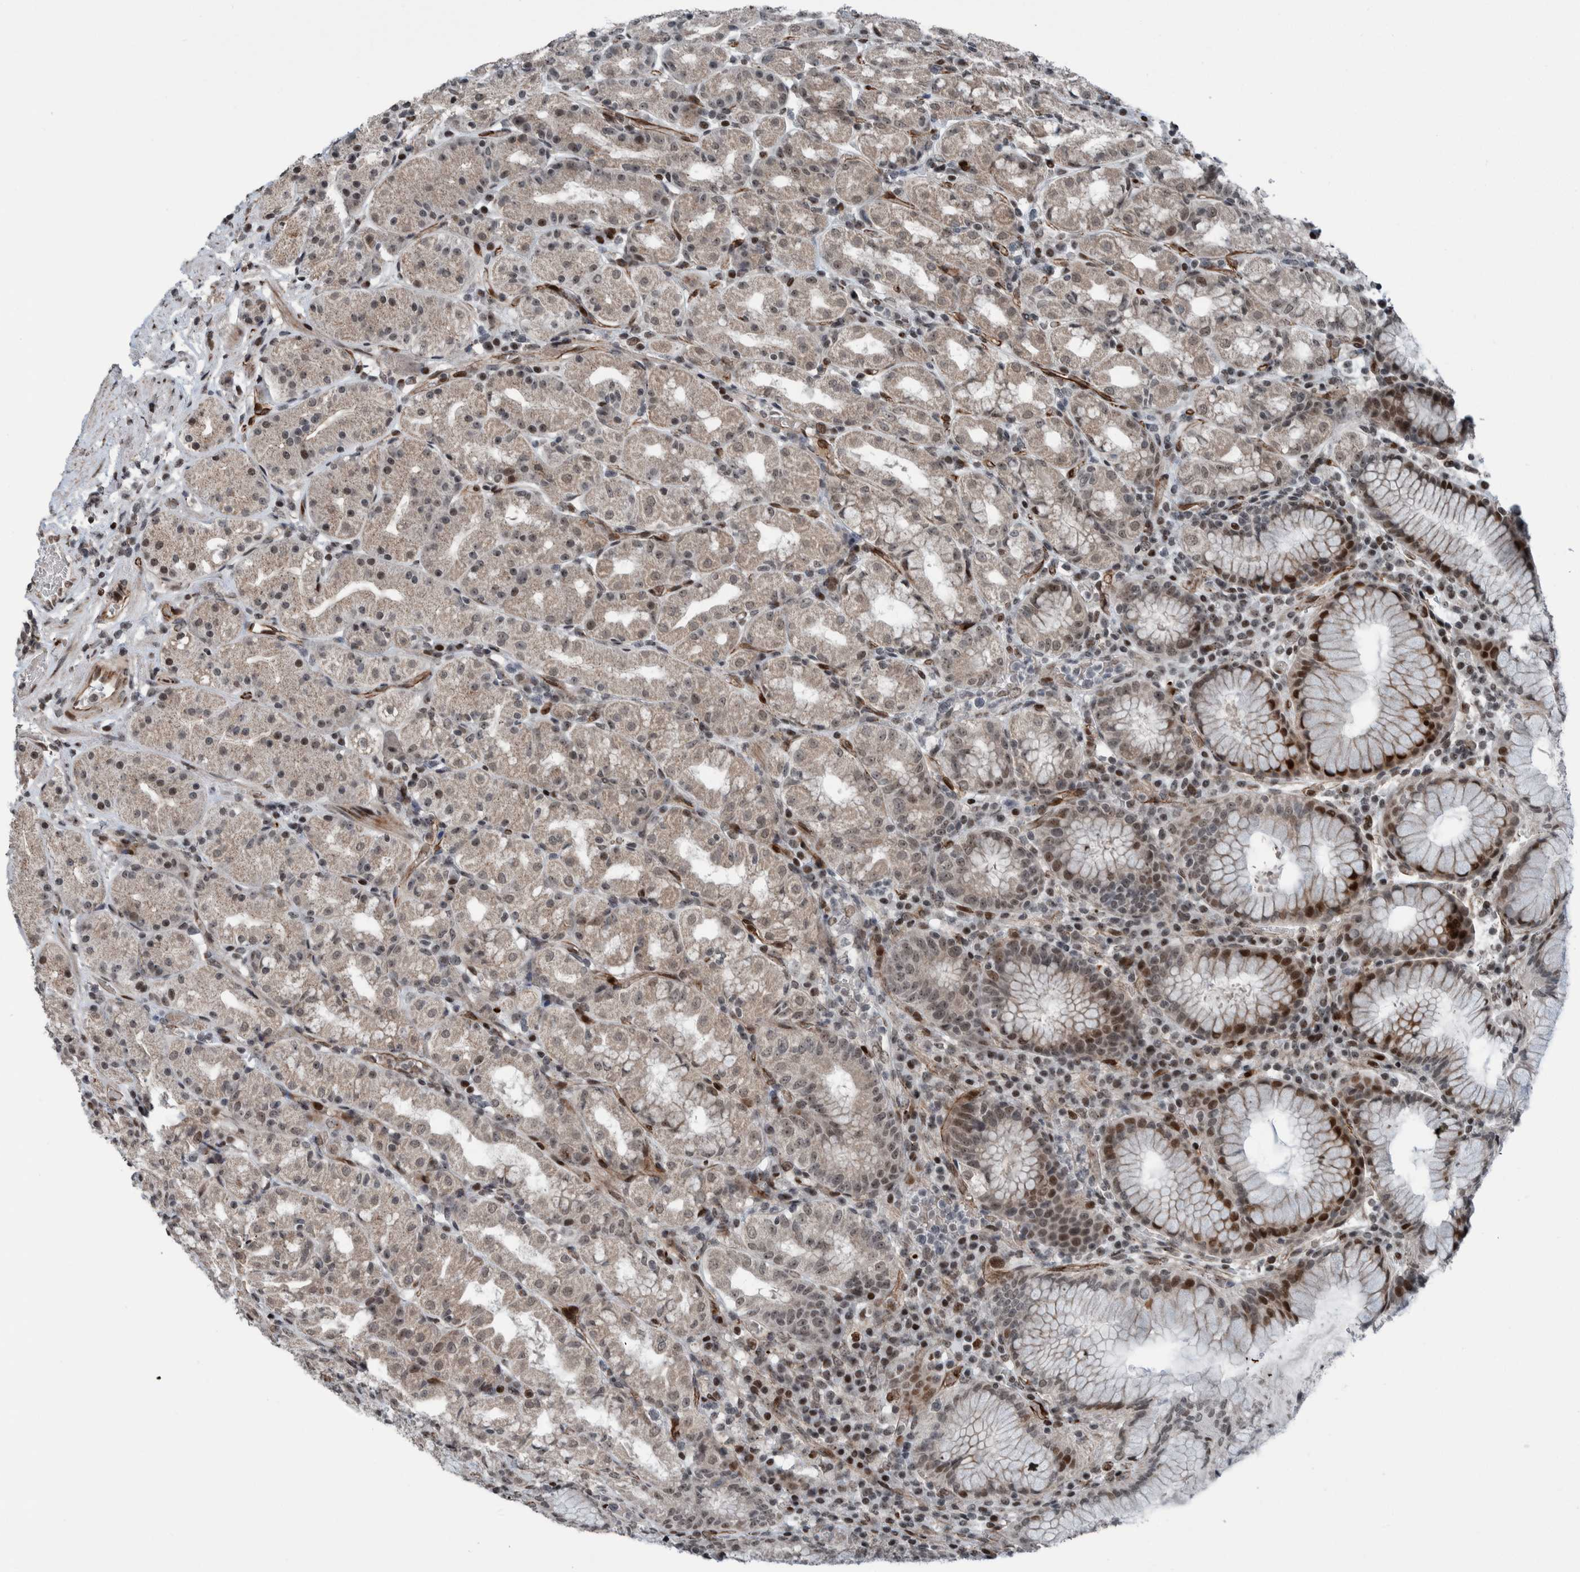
{"staining": {"intensity": "moderate", "quantity": "25%-75%", "location": "cytoplasmic/membranous,nuclear"}, "tissue": "stomach", "cell_type": "Glandular cells", "image_type": "normal", "snomed": [{"axis": "morphology", "description": "Normal tissue, NOS"}, {"axis": "topography", "description": "Stomach, lower"}], "caption": "Stomach stained for a protein demonstrates moderate cytoplasmic/membranous,nuclear positivity in glandular cells. The staining was performed using DAB (3,3'-diaminobenzidine) to visualize the protein expression in brown, while the nuclei were stained in blue with hematoxylin (Magnification: 20x).", "gene": "ZNF366", "patient": {"sex": "female", "age": 56}}